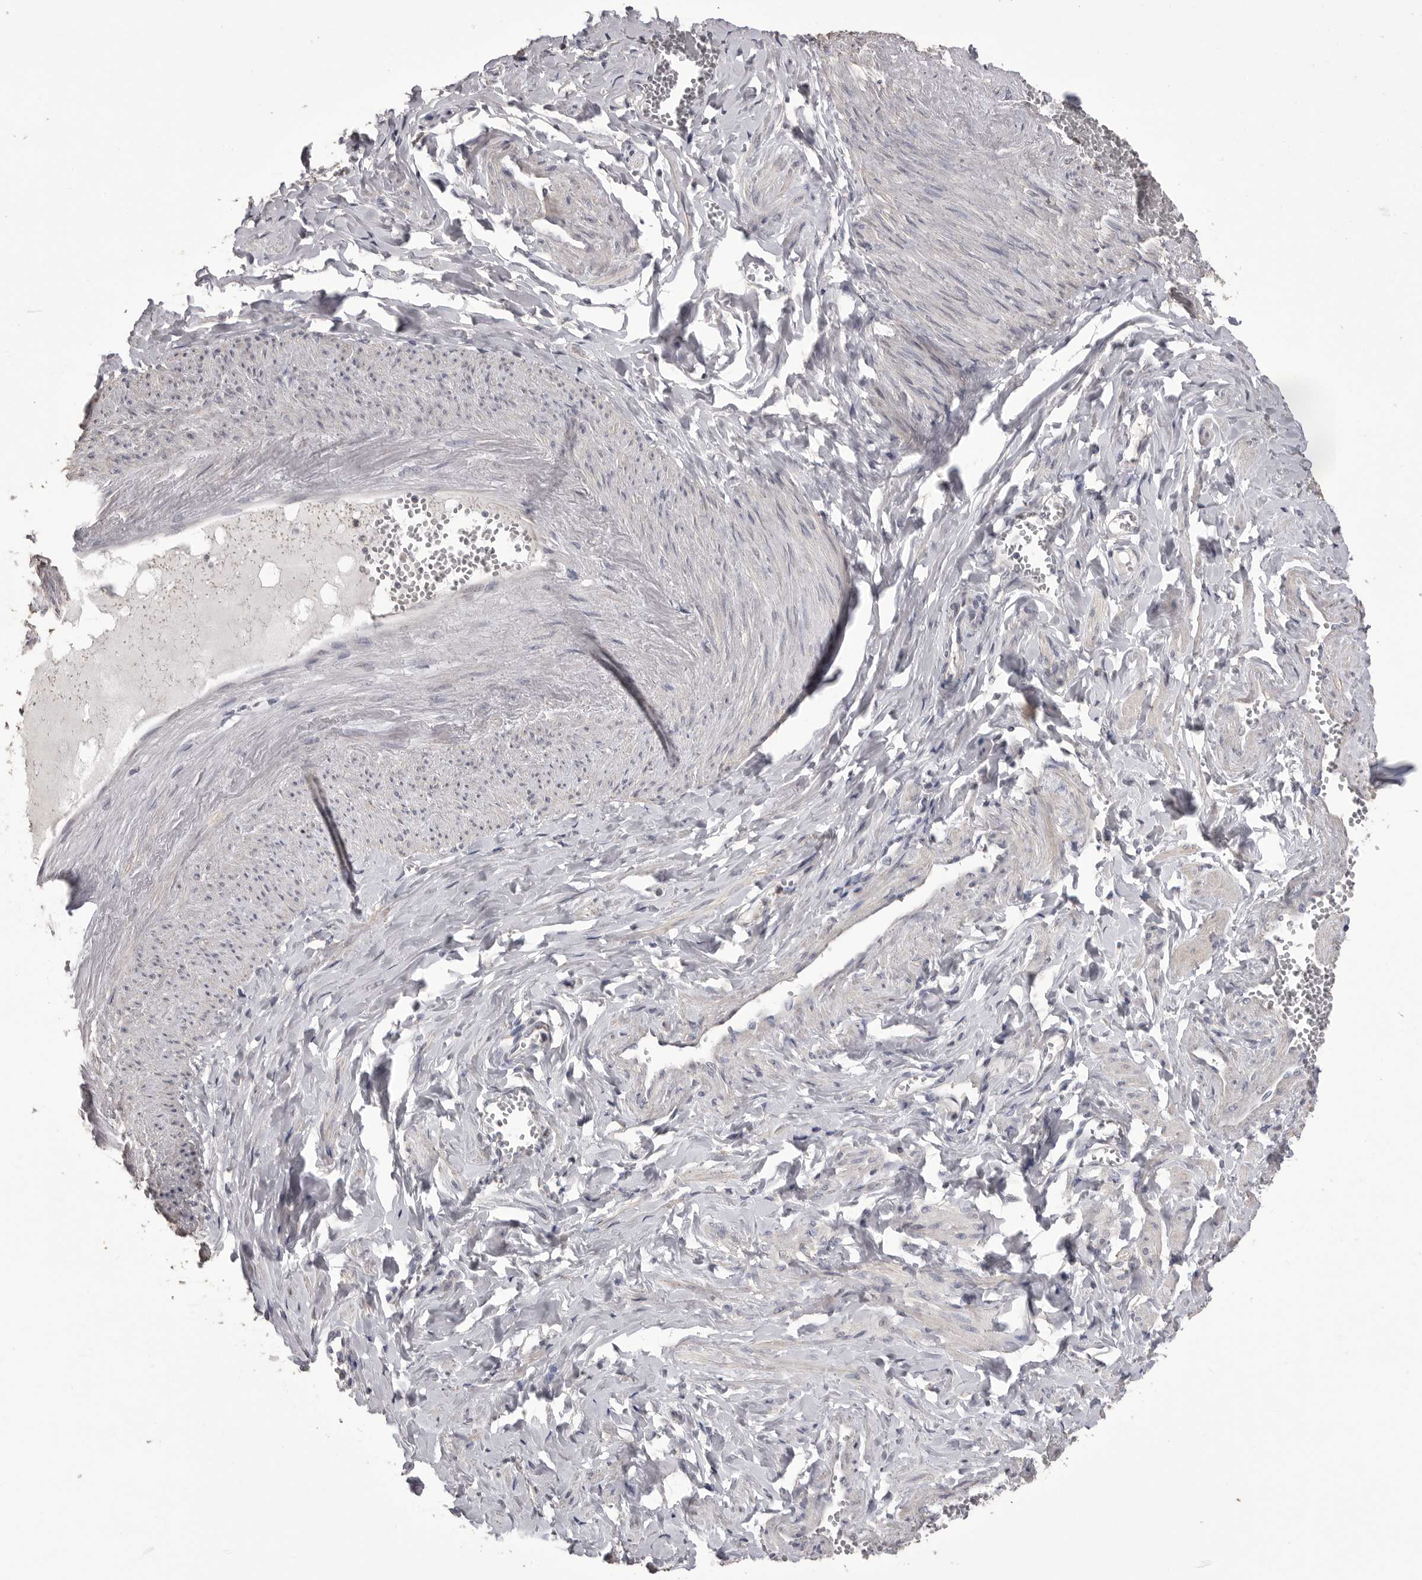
{"staining": {"intensity": "negative", "quantity": "none", "location": "none"}, "tissue": "adipose tissue", "cell_type": "Adipocytes", "image_type": "normal", "snomed": [{"axis": "morphology", "description": "Normal tissue, NOS"}, {"axis": "topography", "description": "Vascular tissue"}, {"axis": "topography", "description": "Fallopian tube"}, {"axis": "topography", "description": "Ovary"}], "caption": "The photomicrograph exhibits no staining of adipocytes in normal adipose tissue. (Stains: DAB (3,3'-diaminobenzidine) immunohistochemistry with hematoxylin counter stain, Microscopy: brightfield microscopy at high magnification).", "gene": "MMP7", "patient": {"sex": "female", "age": 67}}